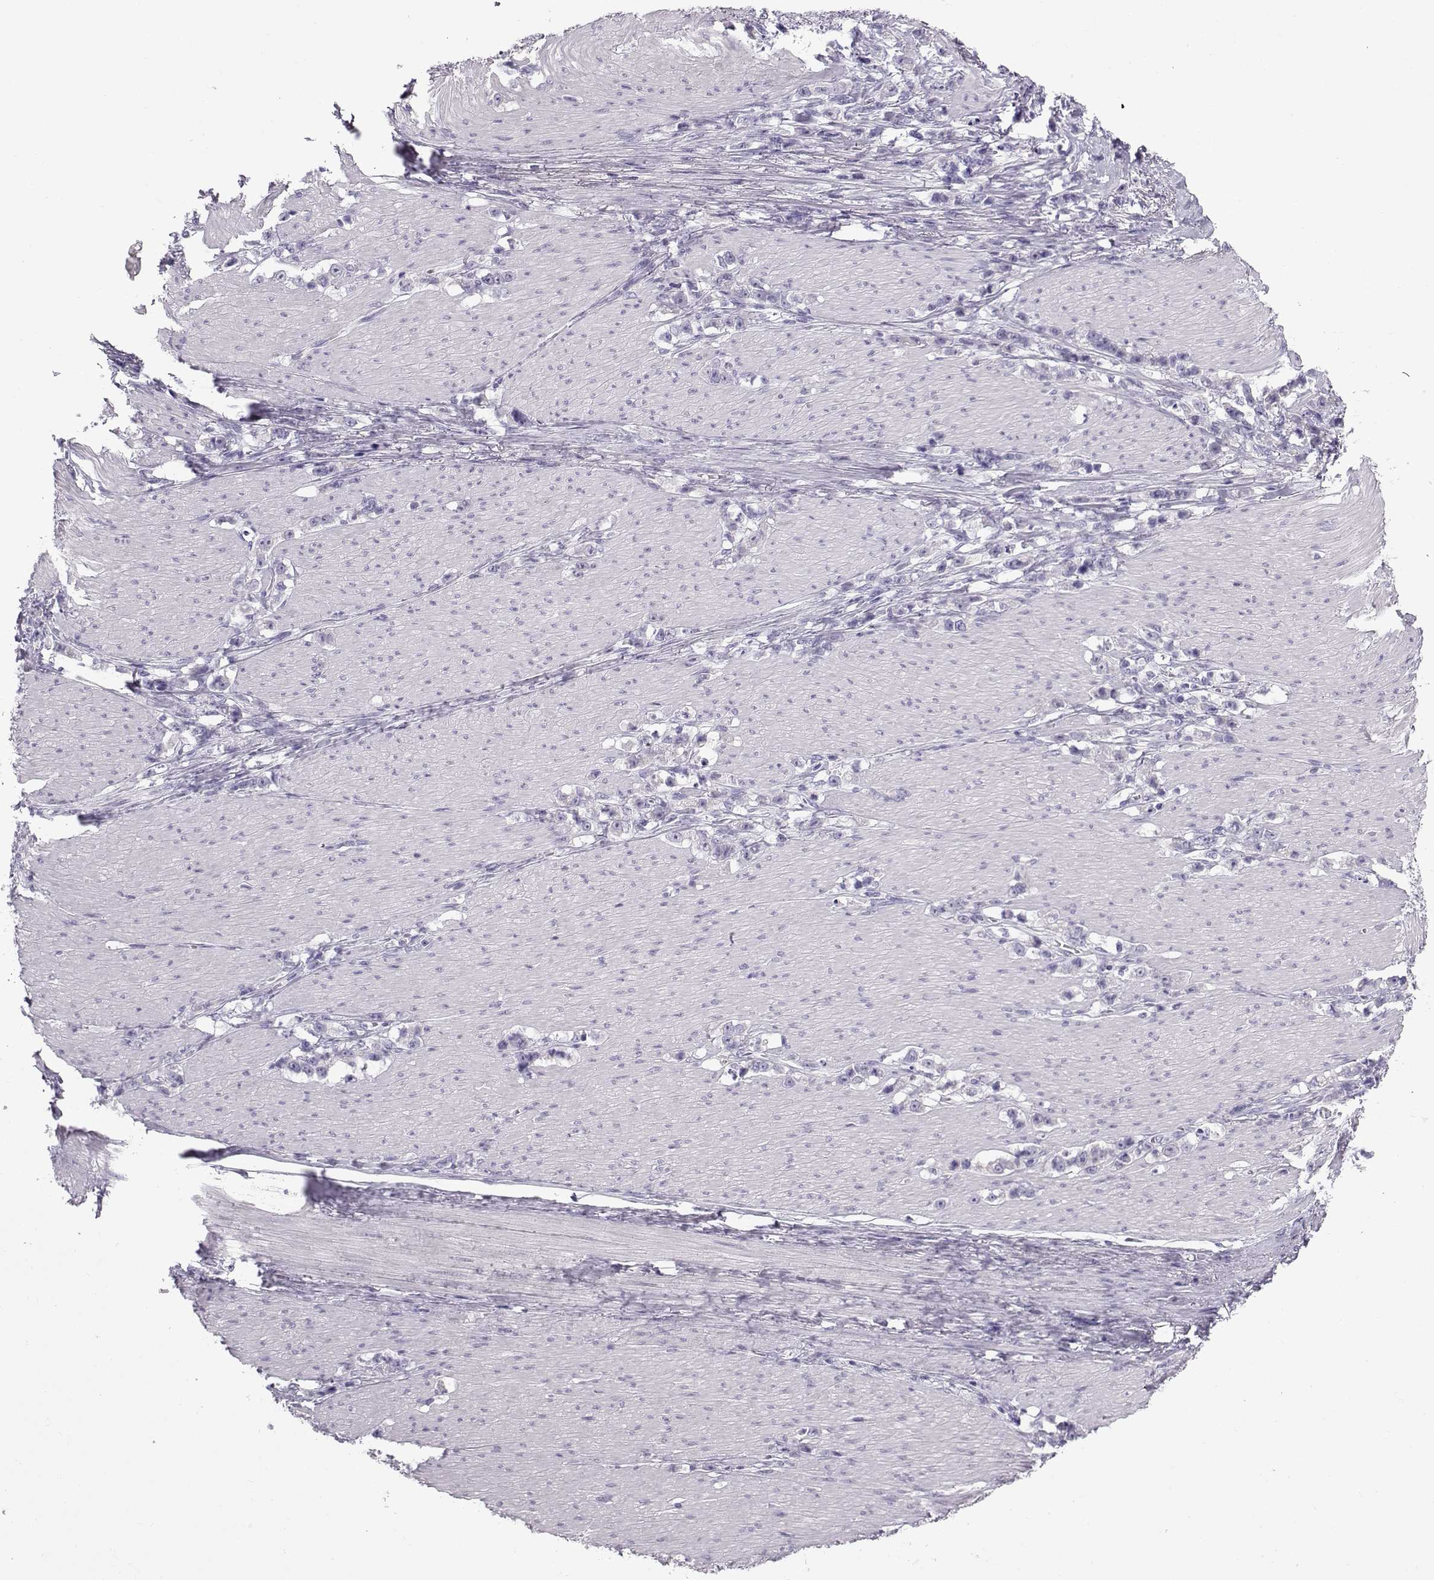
{"staining": {"intensity": "negative", "quantity": "none", "location": "none"}, "tissue": "stomach cancer", "cell_type": "Tumor cells", "image_type": "cancer", "snomed": [{"axis": "morphology", "description": "Adenocarcinoma, NOS"}, {"axis": "topography", "description": "Stomach, lower"}], "caption": "Immunohistochemical staining of human stomach cancer (adenocarcinoma) reveals no significant expression in tumor cells.", "gene": "ZBTB8B", "patient": {"sex": "male", "age": 88}}